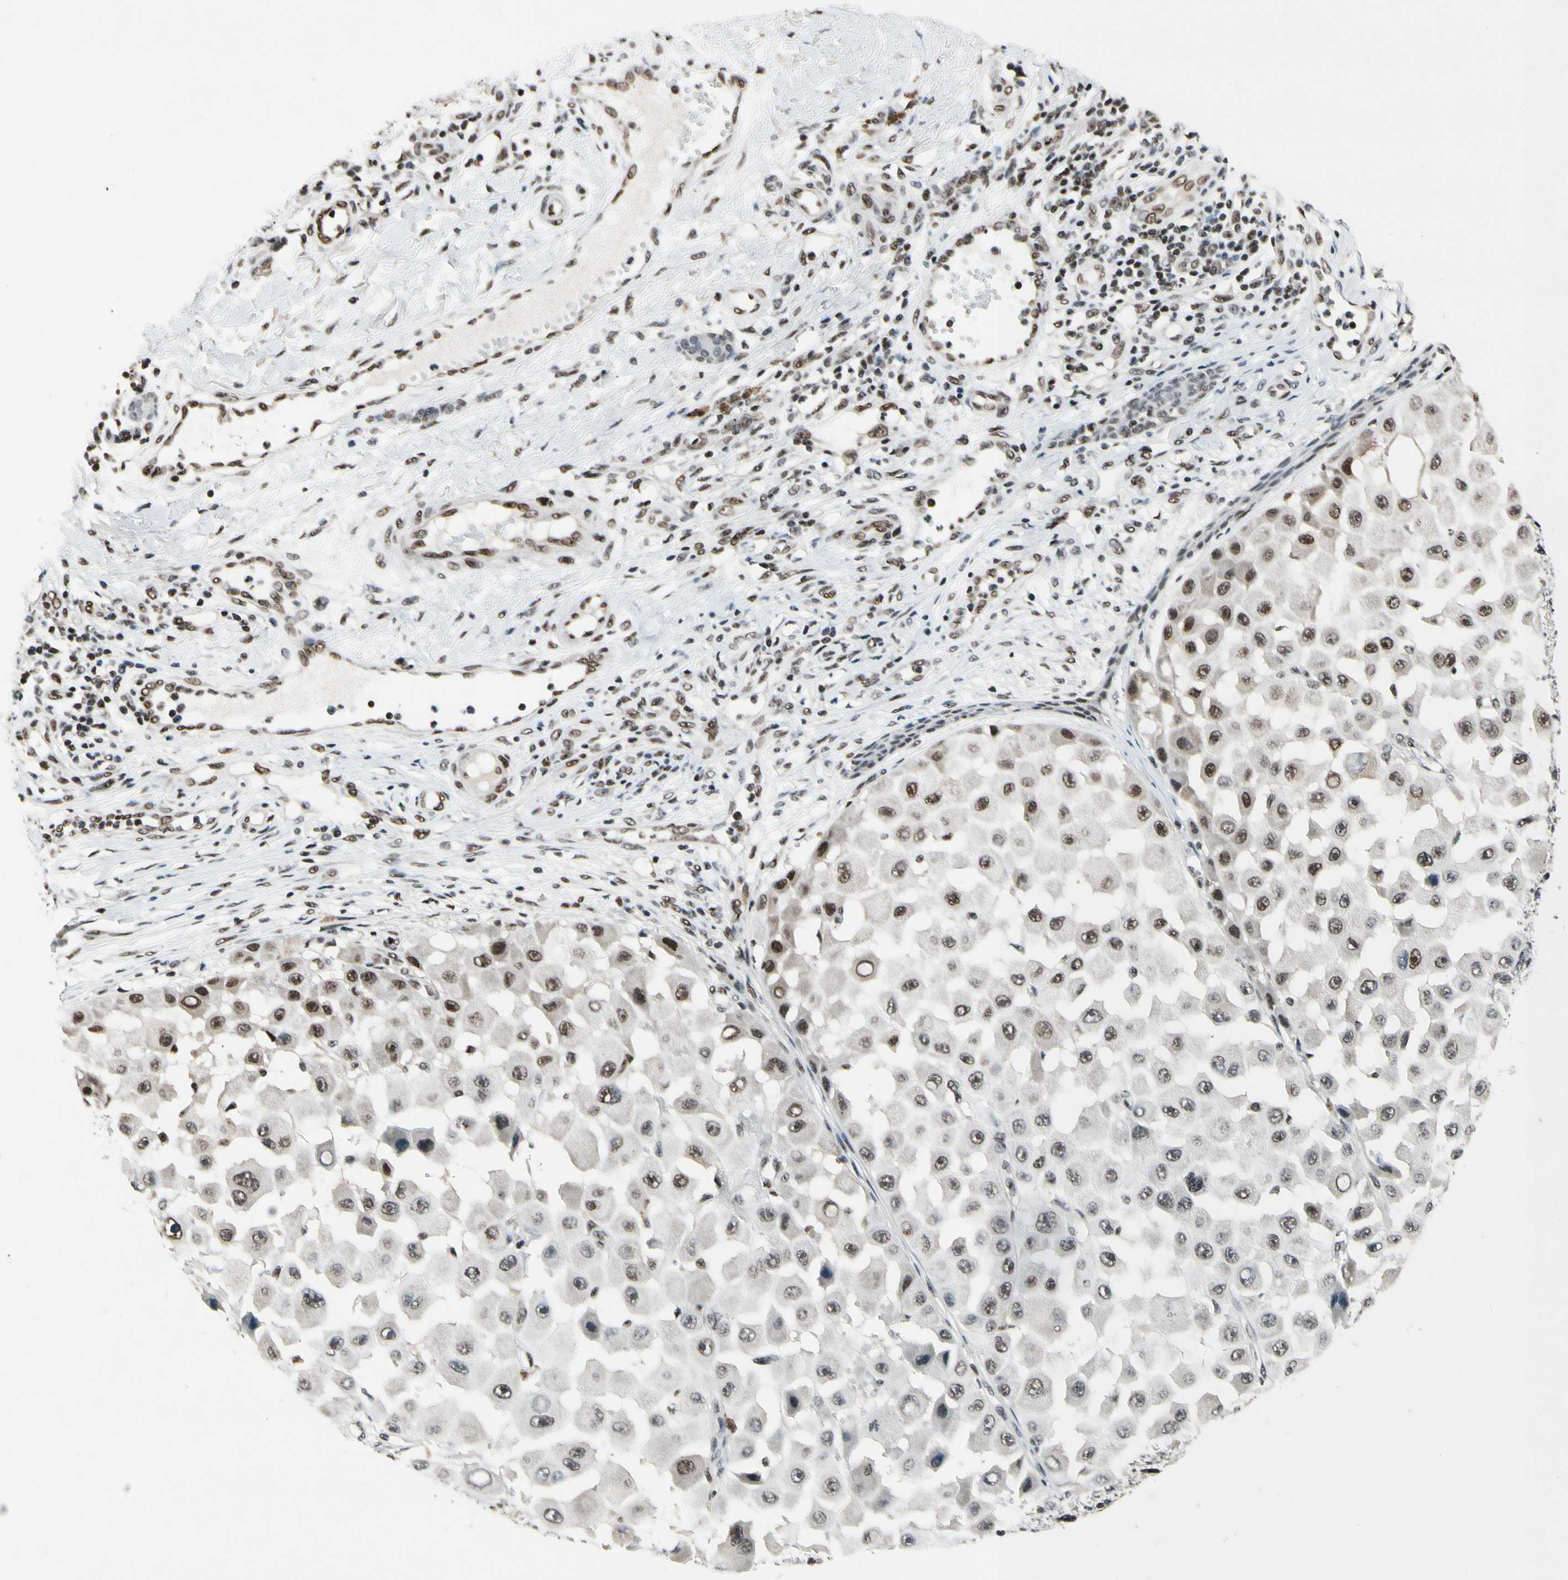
{"staining": {"intensity": "strong", "quantity": "25%-75%", "location": "nuclear"}, "tissue": "melanoma", "cell_type": "Tumor cells", "image_type": "cancer", "snomed": [{"axis": "morphology", "description": "Malignant melanoma, NOS"}, {"axis": "topography", "description": "Skin"}], "caption": "Immunohistochemistry (IHC) image of neoplastic tissue: human malignant melanoma stained using immunohistochemistry demonstrates high levels of strong protein expression localized specifically in the nuclear of tumor cells, appearing as a nuclear brown color.", "gene": "RECQL", "patient": {"sex": "female", "age": 81}}